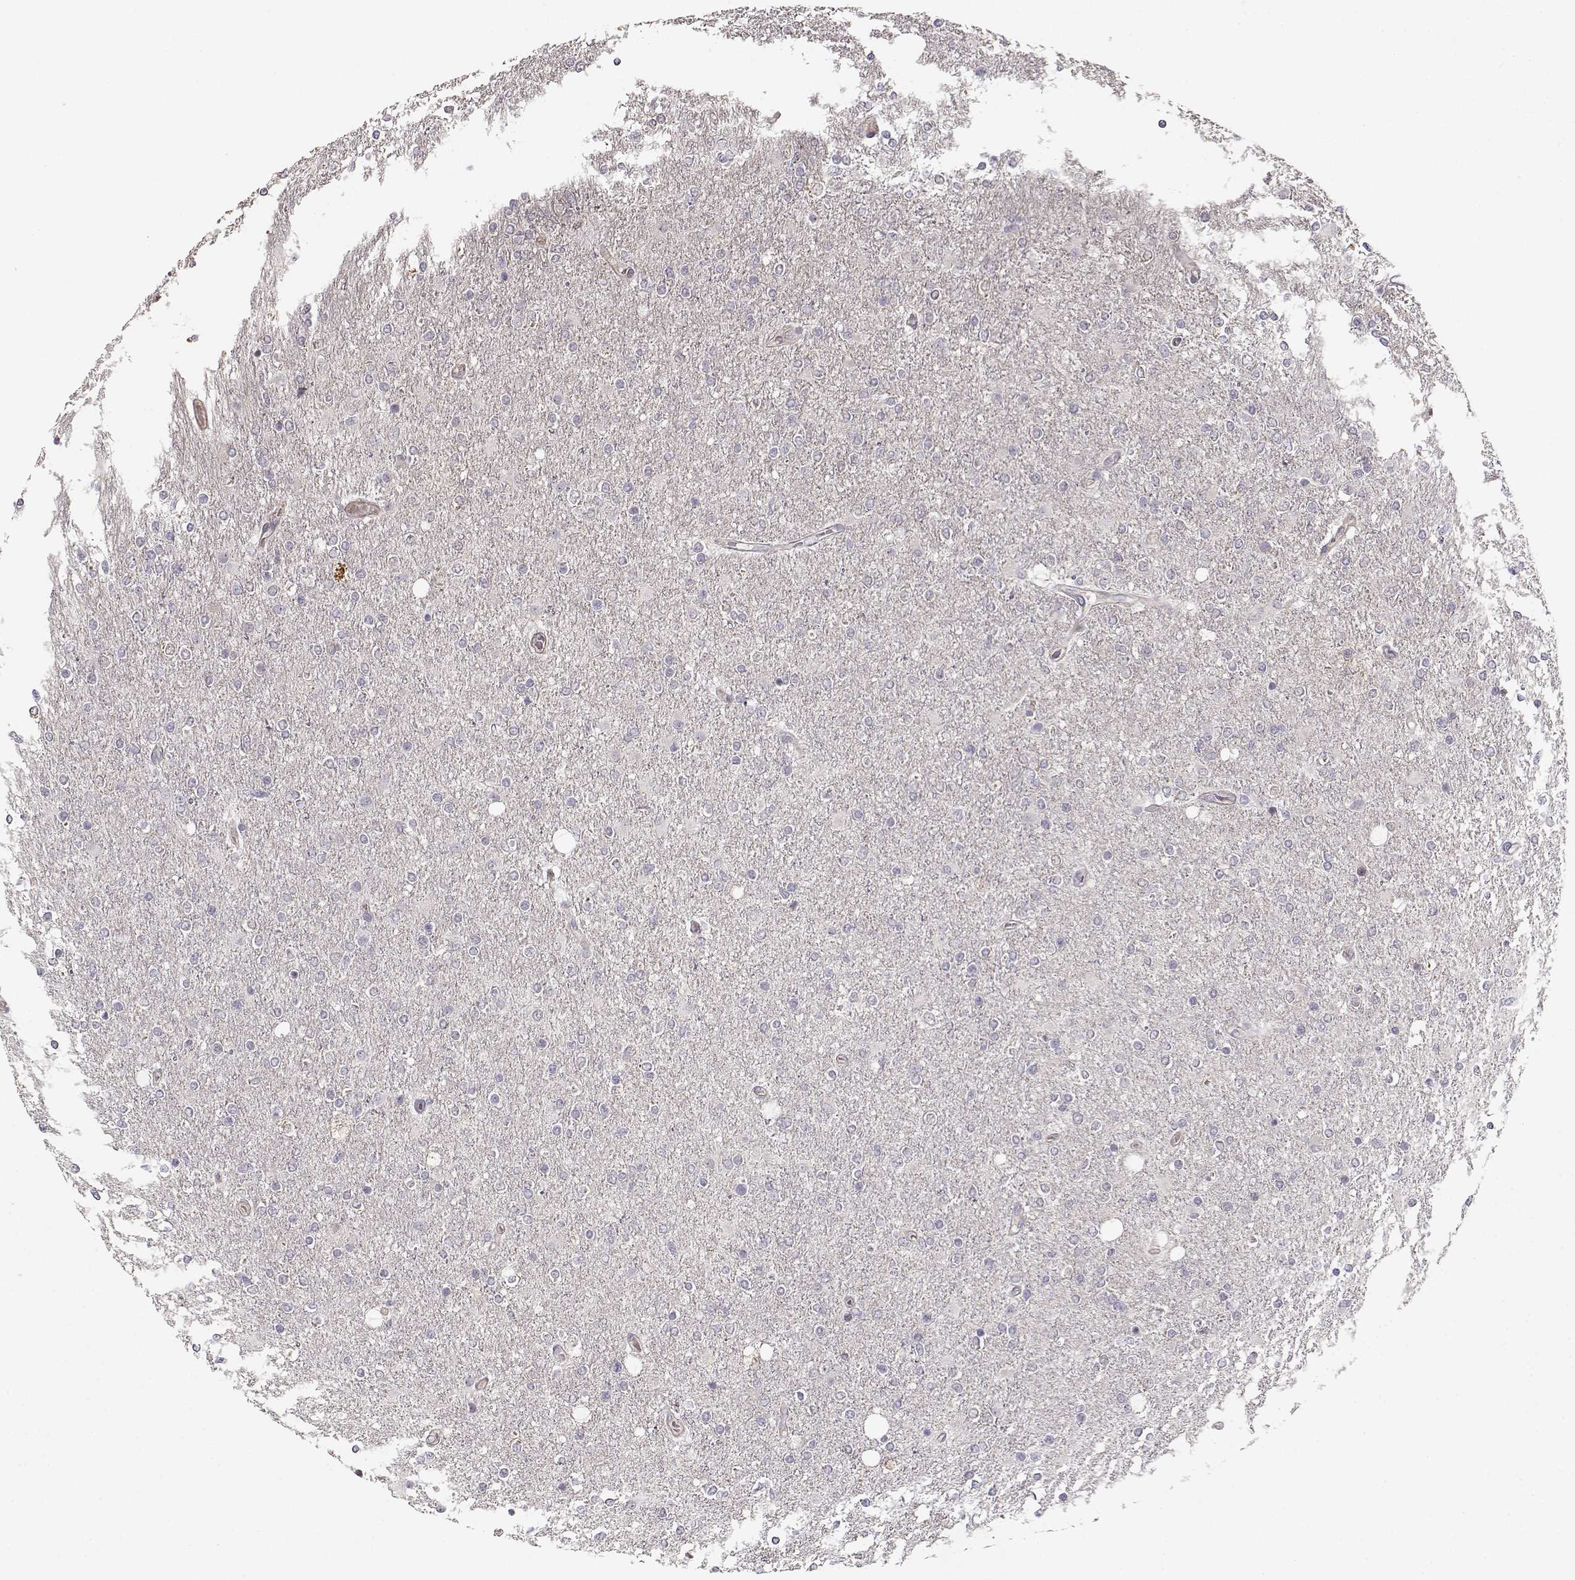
{"staining": {"intensity": "negative", "quantity": "none", "location": "none"}, "tissue": "glioma", "cell_type": "Tumor cells", "image_type": "cancer", "snomed": [{"axis": "morphology", "description": "Glioma, malignant, High grade"}, {"axis": "topography", "description": "Cerebral cortex"}], "caption": "DAB (3,3'-diaminobenzidine) immunohistochemical staining of human malignant high-grade glioma demonstrates no significant expression in tumor cells.", "gene": "RGS9BP", "patient": {"sex": "male", "age": 70}}